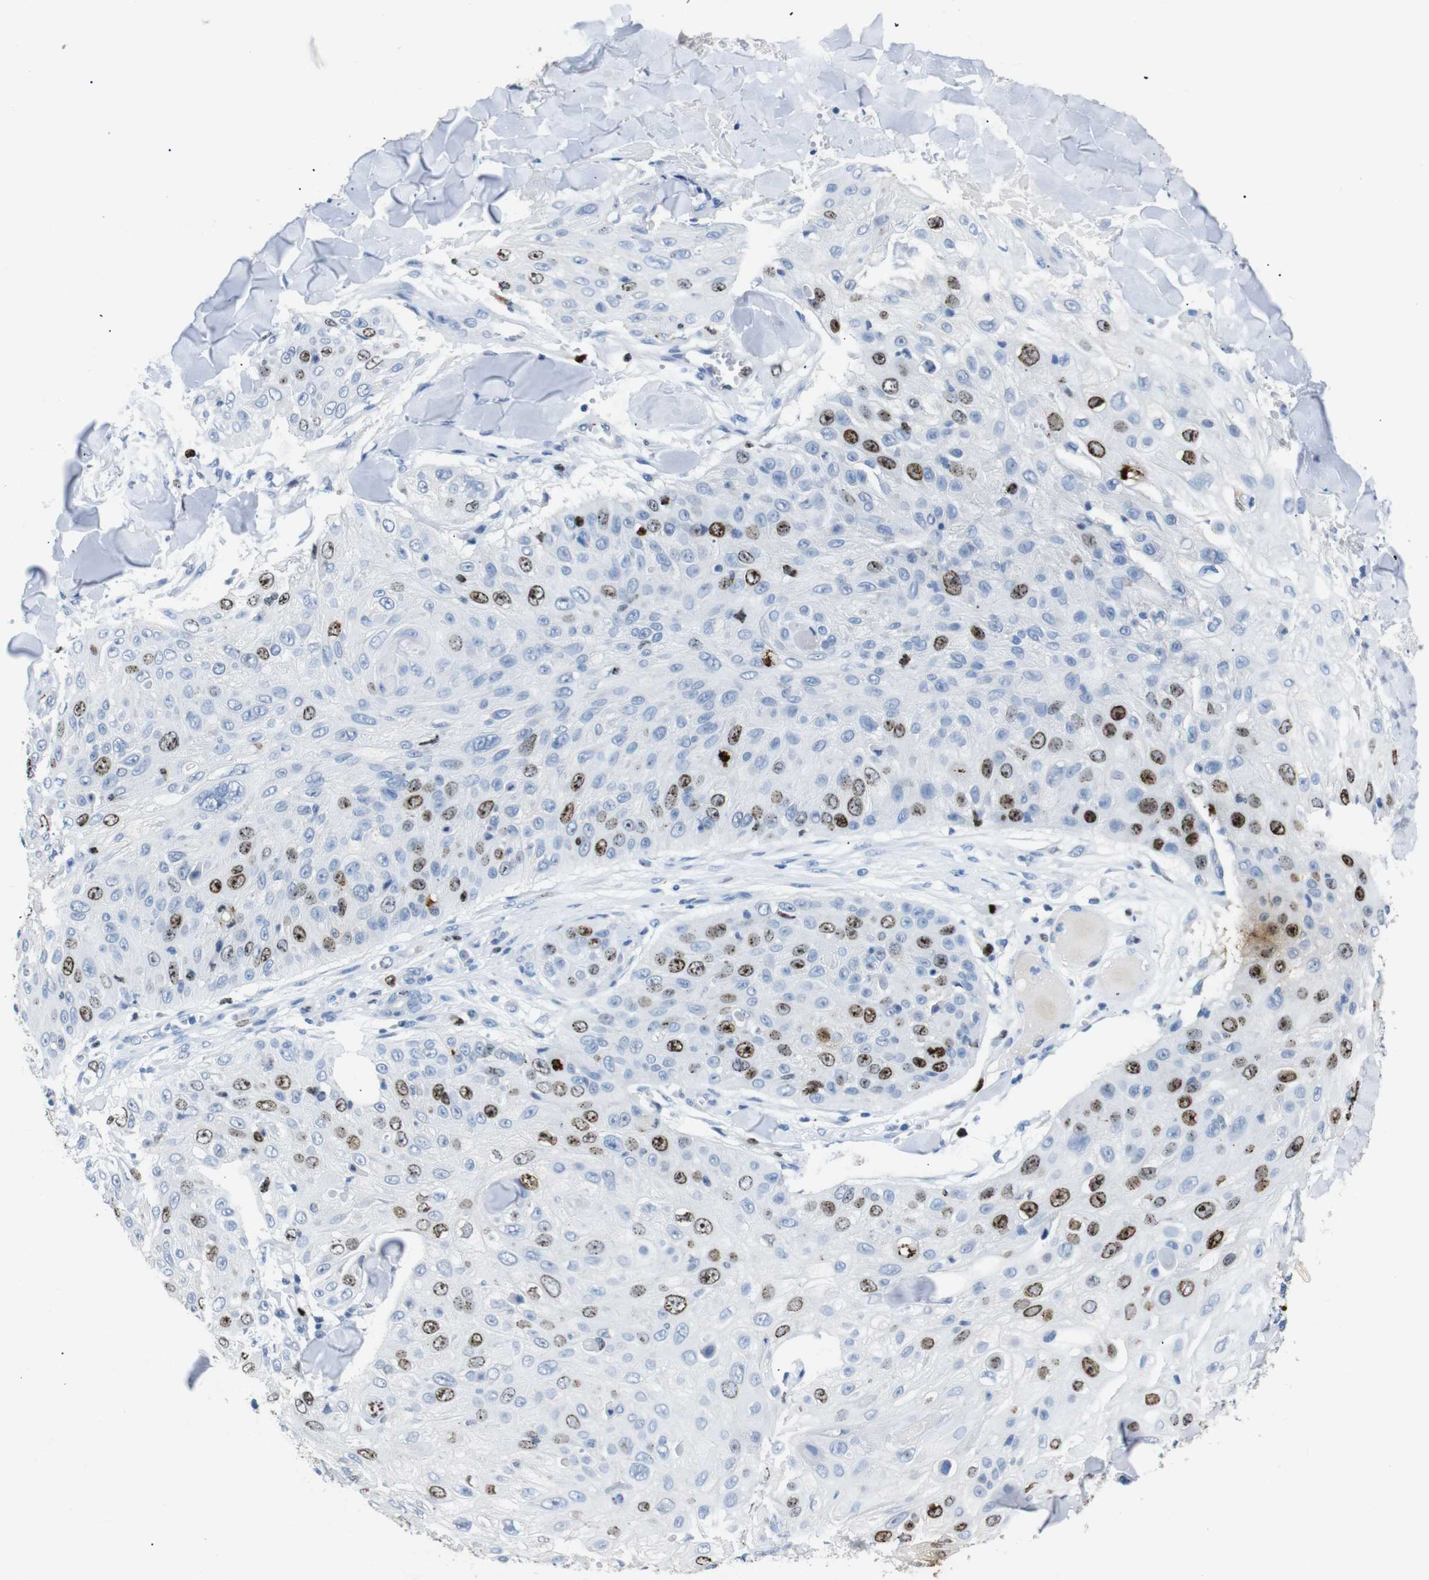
{"staining": {"intensity": "strong", "quantity": "<25%", "location": "nuclear"}, "tissue": "skin cancer", "cell_type": "Tumor cells", "image_type": "cancer", "snomed": [{"axis": "morphology", "description": "Squamous cell carcinoma, NOS"}, {"axis": "topography", "description": "Skin"}], "caption": "The photomicrograph demonstrates immunohistochemical staining of skin cancer. There is strong nuclear expression is appreciated in approximately <25% of tumor cells.", "gene": "INCENP", "patient": {"sex": "male", "age": 86}}